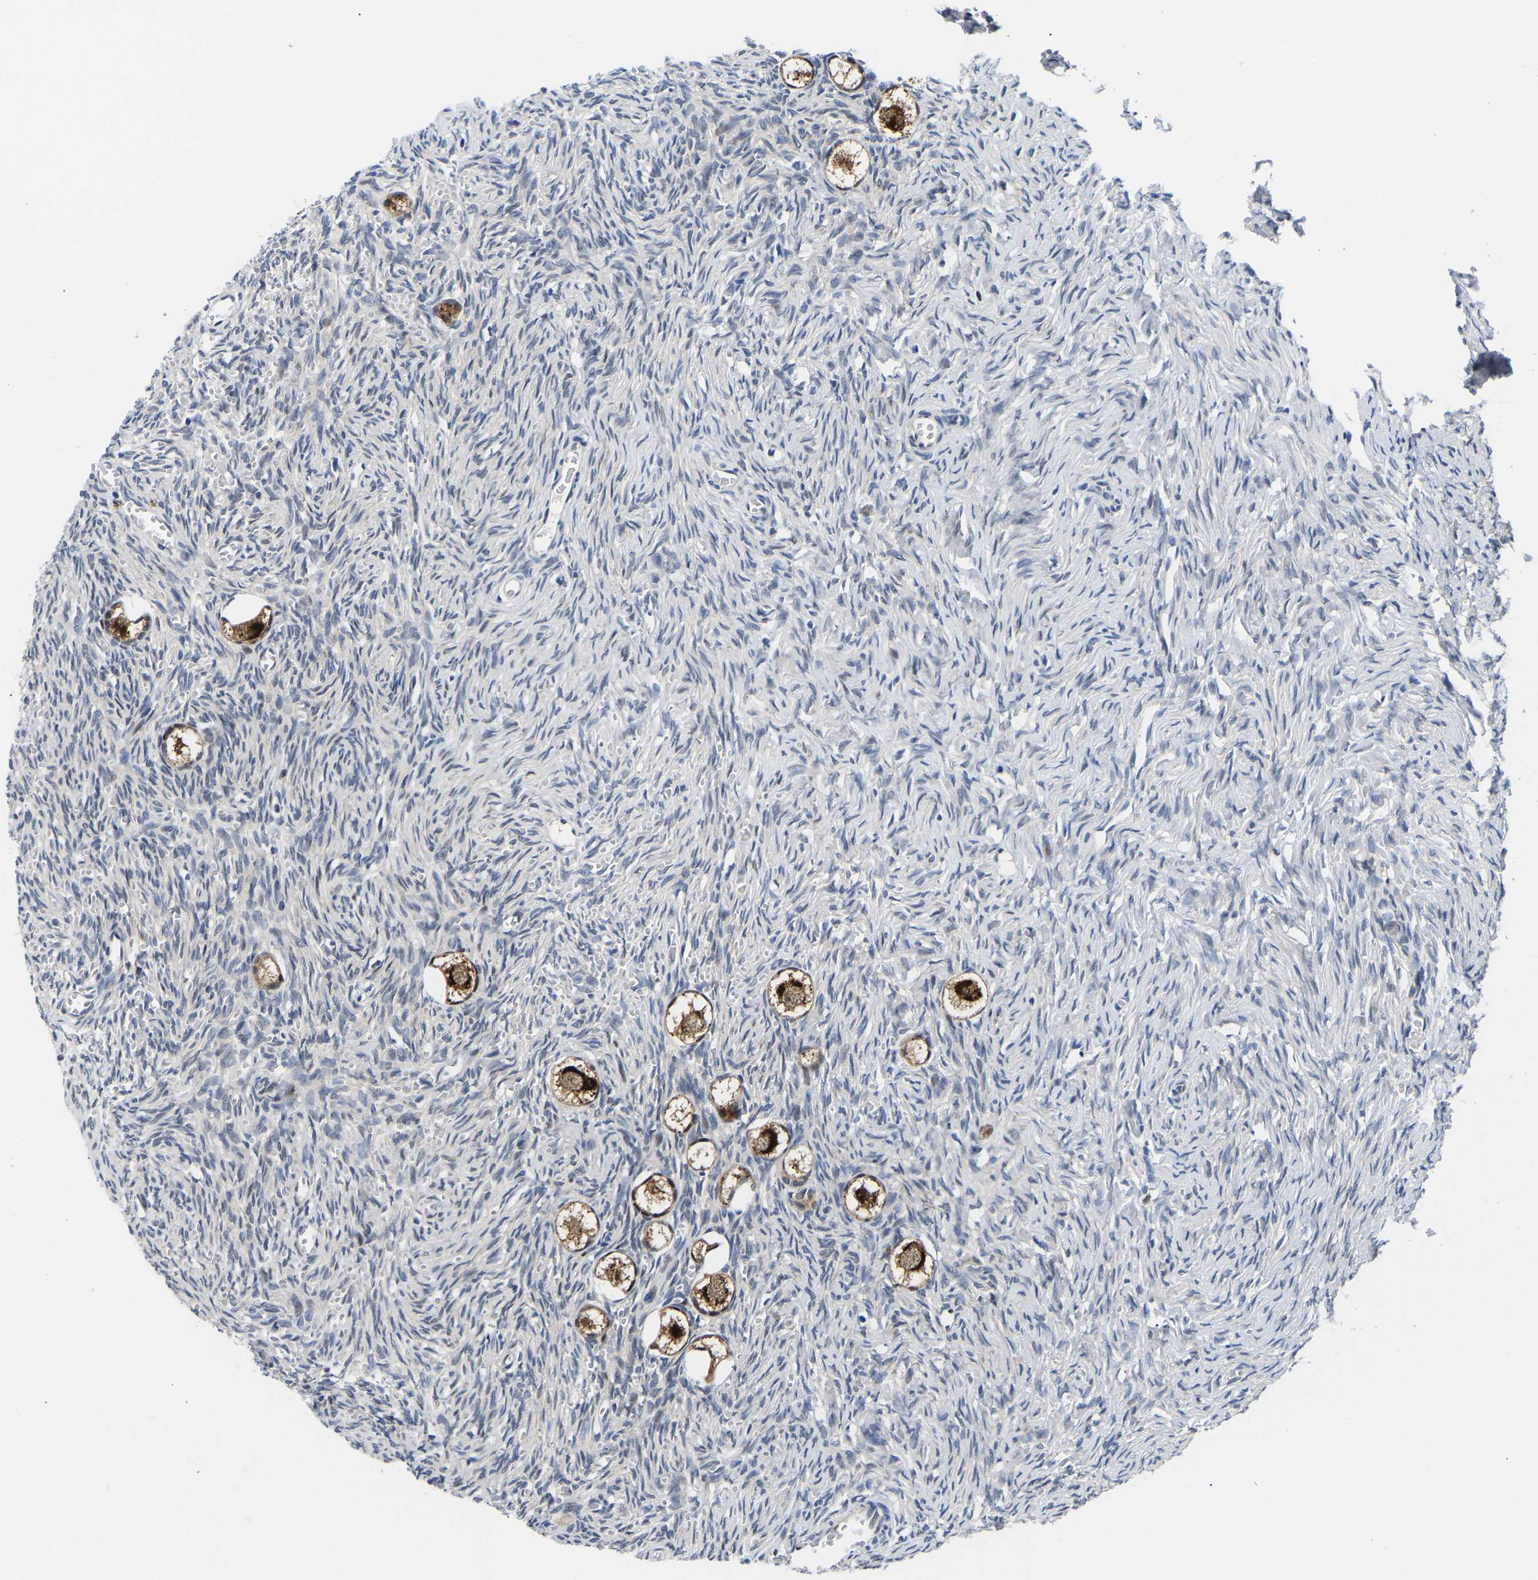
{"staining": {"intensity": "strong", "quantity": ">75%", "location": "cytoplasmic/membranous"}, "tissue": "ovary", "cell_type": "Follicle cells", "image_type": "normal", "snomed": [{"axis": "morphology", "description": "Normal tissue, NOS"}, {"axis": "topography", "description": "Ovary"}], "caption": "Protein staining of normal ovary displays strong cytoplasmic/membranous positivity in approximately >75% of follicle cells.", "gene": "PTRHD1", "patient": {"sex": "female", "age": 27}}